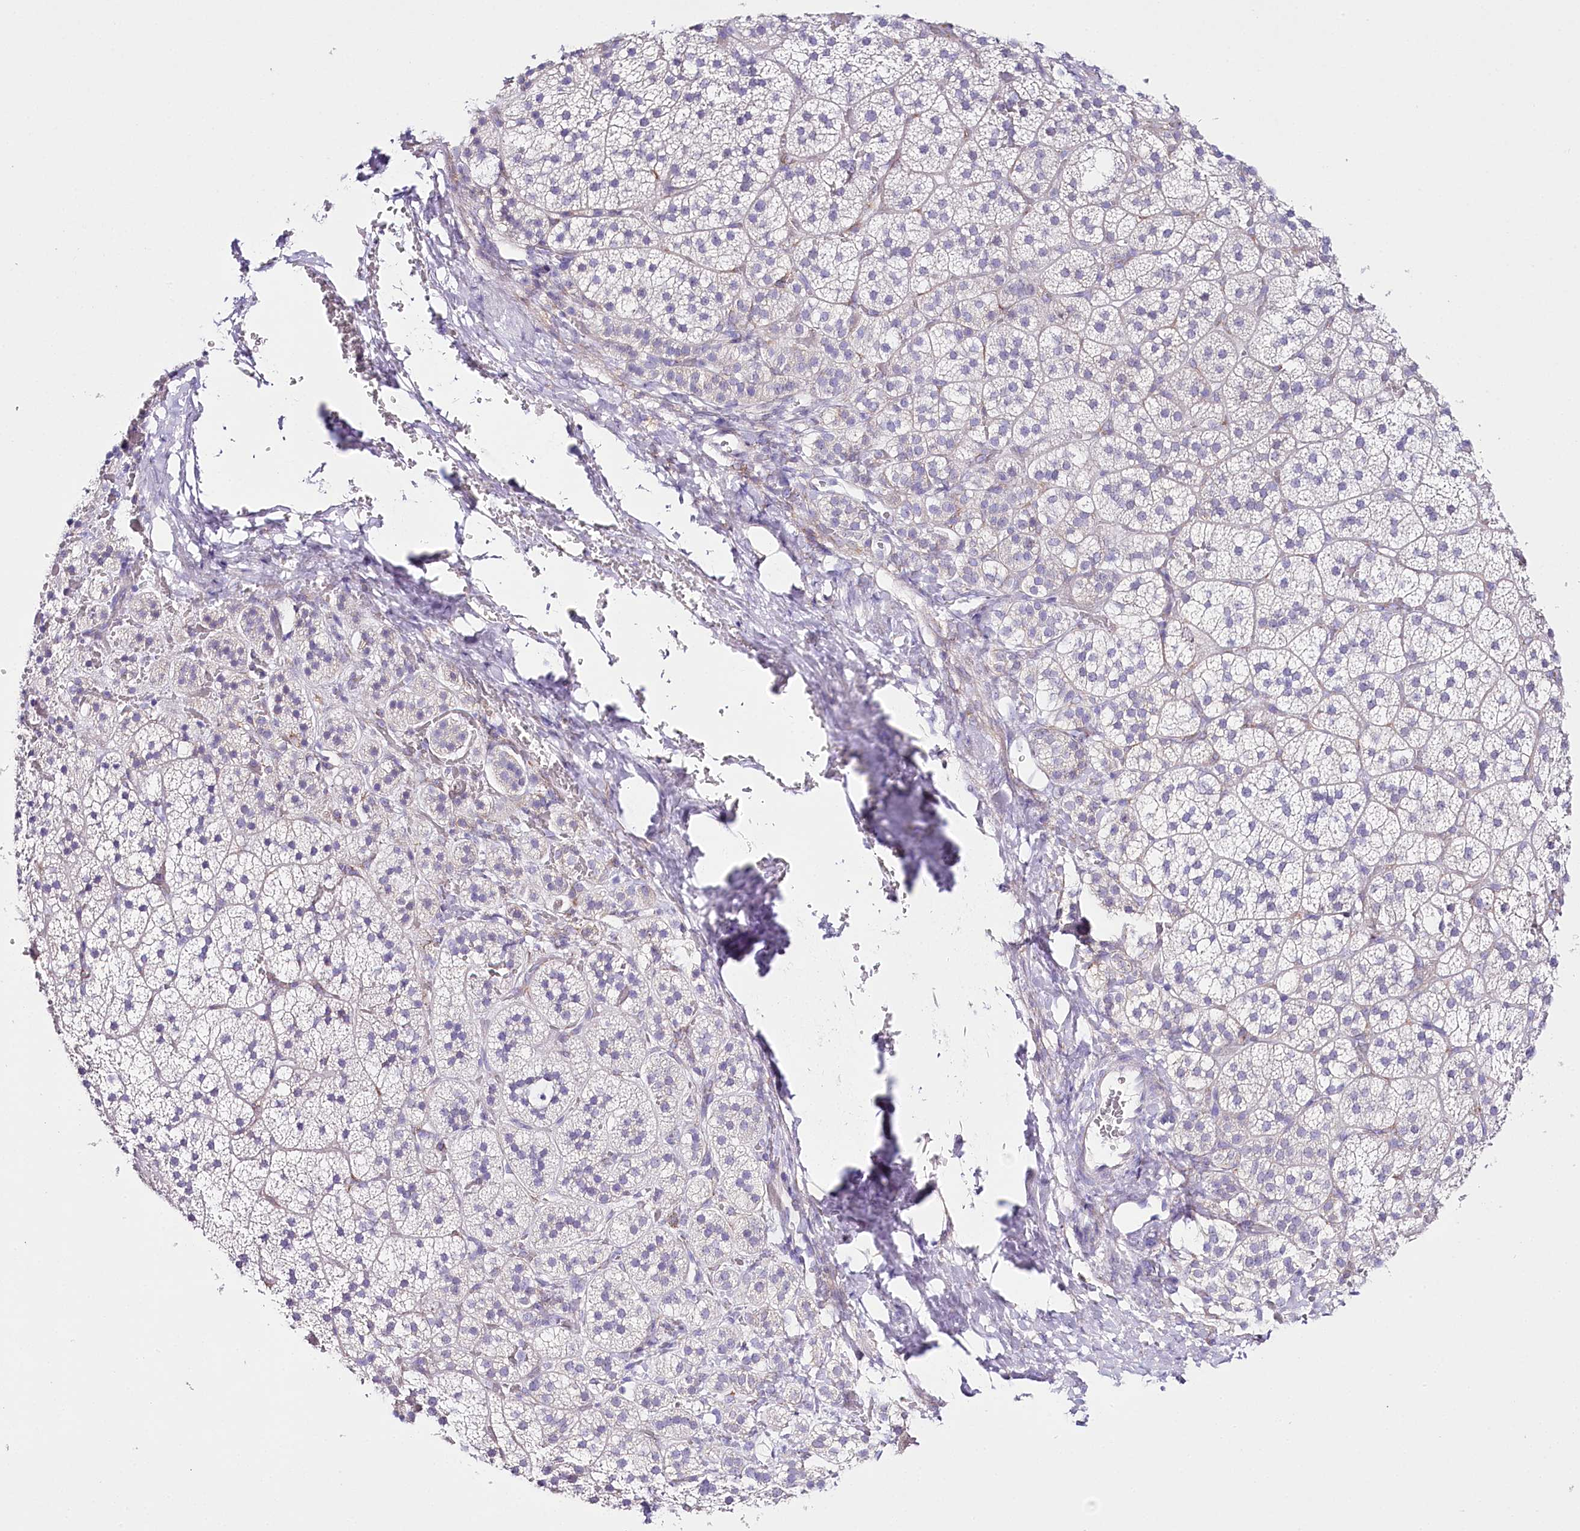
{"staining": {"intensity": "negative", "quantity": "none", "location": "none"}, "tissue": "adrenal gland", "cell_type": "Glandular cells", "image_type": "normal", "snomed": [{"axis": "morphology", "description": "Normal tissue, NOS"}, {"axis": "topography", "description": "Adrenal gland"}], "caption": "Micrograph shows no significant protein staining in glandular cells of normal adrenal gland. Nuclei are stained in blue.", "gene": "CSN3", "patient": {"sex": "female", "age": 44}}